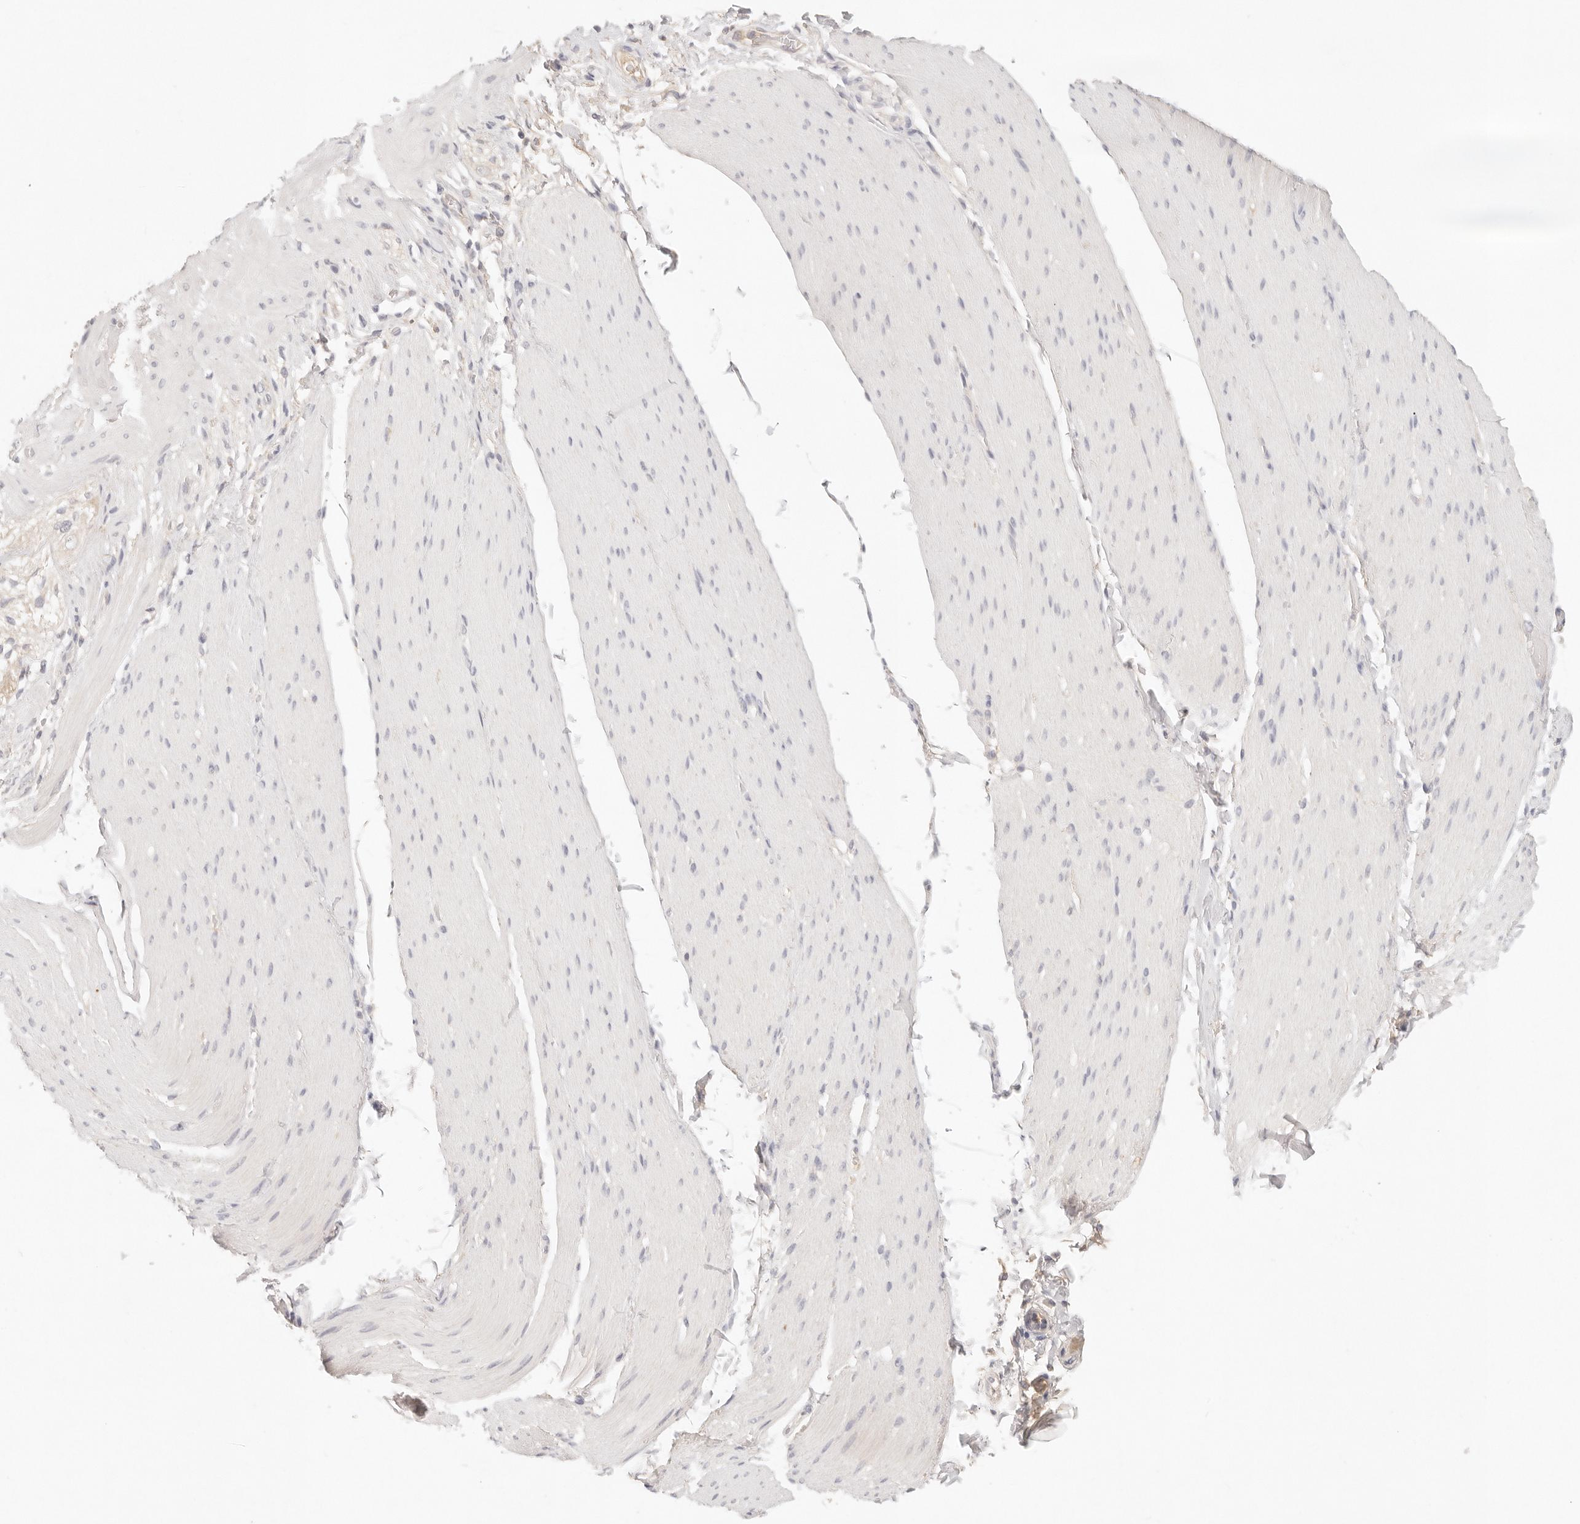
{"staining": {"intensity": "negative", "quantity": "none", "location": "none"}, "tissue": "smooth muscle", "cell_type": "Smooth muscle cells", "image_type": "normal", "snomed": [{"axis": "morphology", "description": "Normal tissue, NOS"}, {"axis": "topography", "description": "Smooth muscle"}, {"axis": "topography", "description": "Small intestine"}], "caption": "Smooth muscle cells show no significant protein staining in benign smooth muscle. The staining is performed using DAB brown chromogen with nuclei counter-stained in using hematoxylin.", "gene": "SPHK1", "patient": {"sex": "female", "age": 84}}